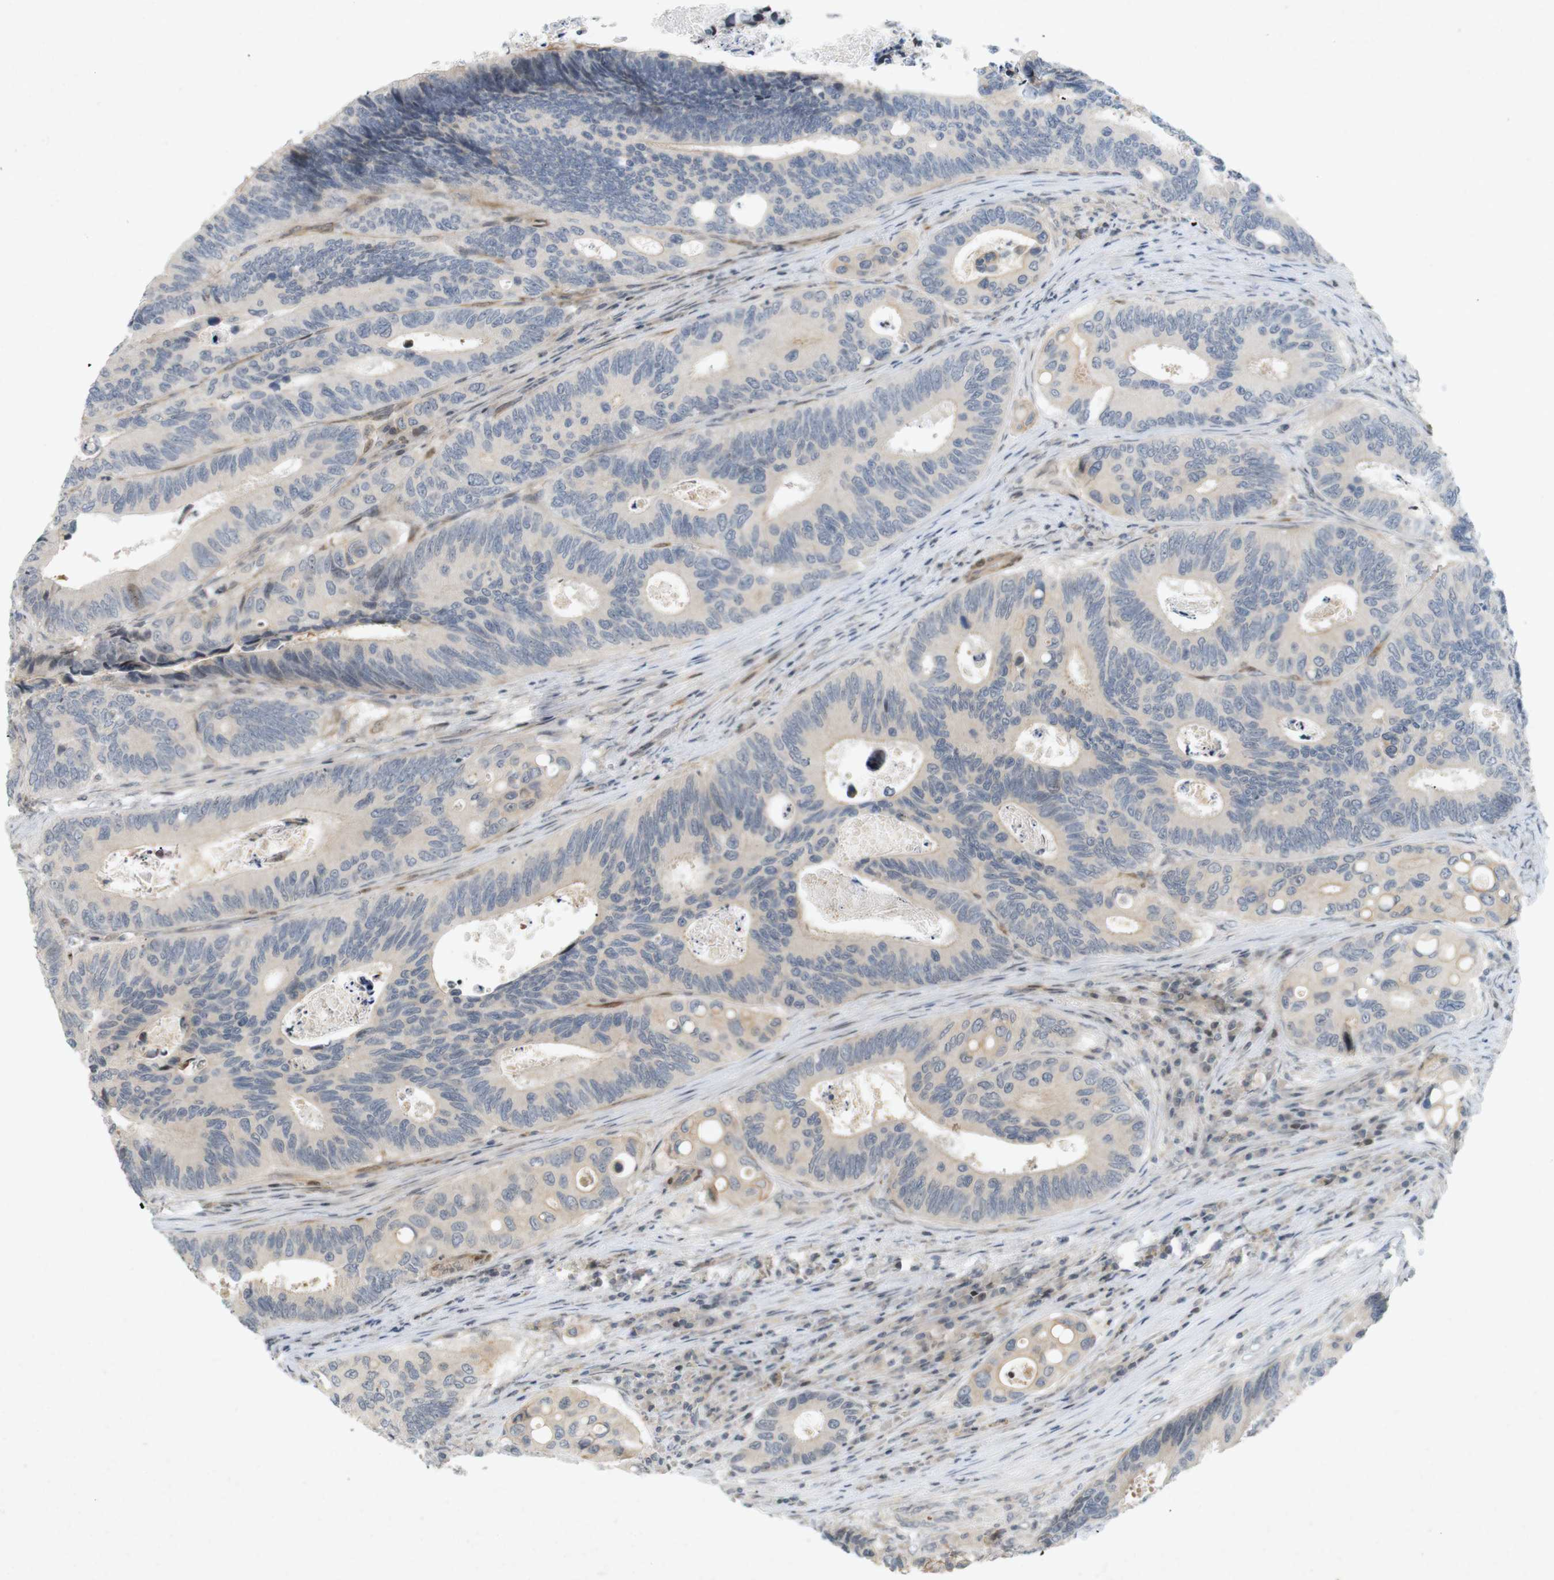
{"staining": {"intensity": "negative", "quantity": "none", "location": "none"}, "tissue": "colorectal cancer", "cell_type": "Tumor cells", "image_type": "cancer", "snomed": [{"axis": "morphology", "description": "Inflammation, NOS"}, {"axis": "morphology", "description": "Adenocarcinoma, NOS"}, {"axis": "topography", "description": "Colon"}], "caption": "Tumor cells show no significant staining in colorectal cancer (adenocarcinoma). (Stains: DAB (3,3'-diaminobenzidine) immunohistochemistry with hematoxylin counter stain, Microscopy: brightfield microscopy at high magnification).", "gene": "PPP1R14A", "patient": {"sex": "male", "age": 72}}